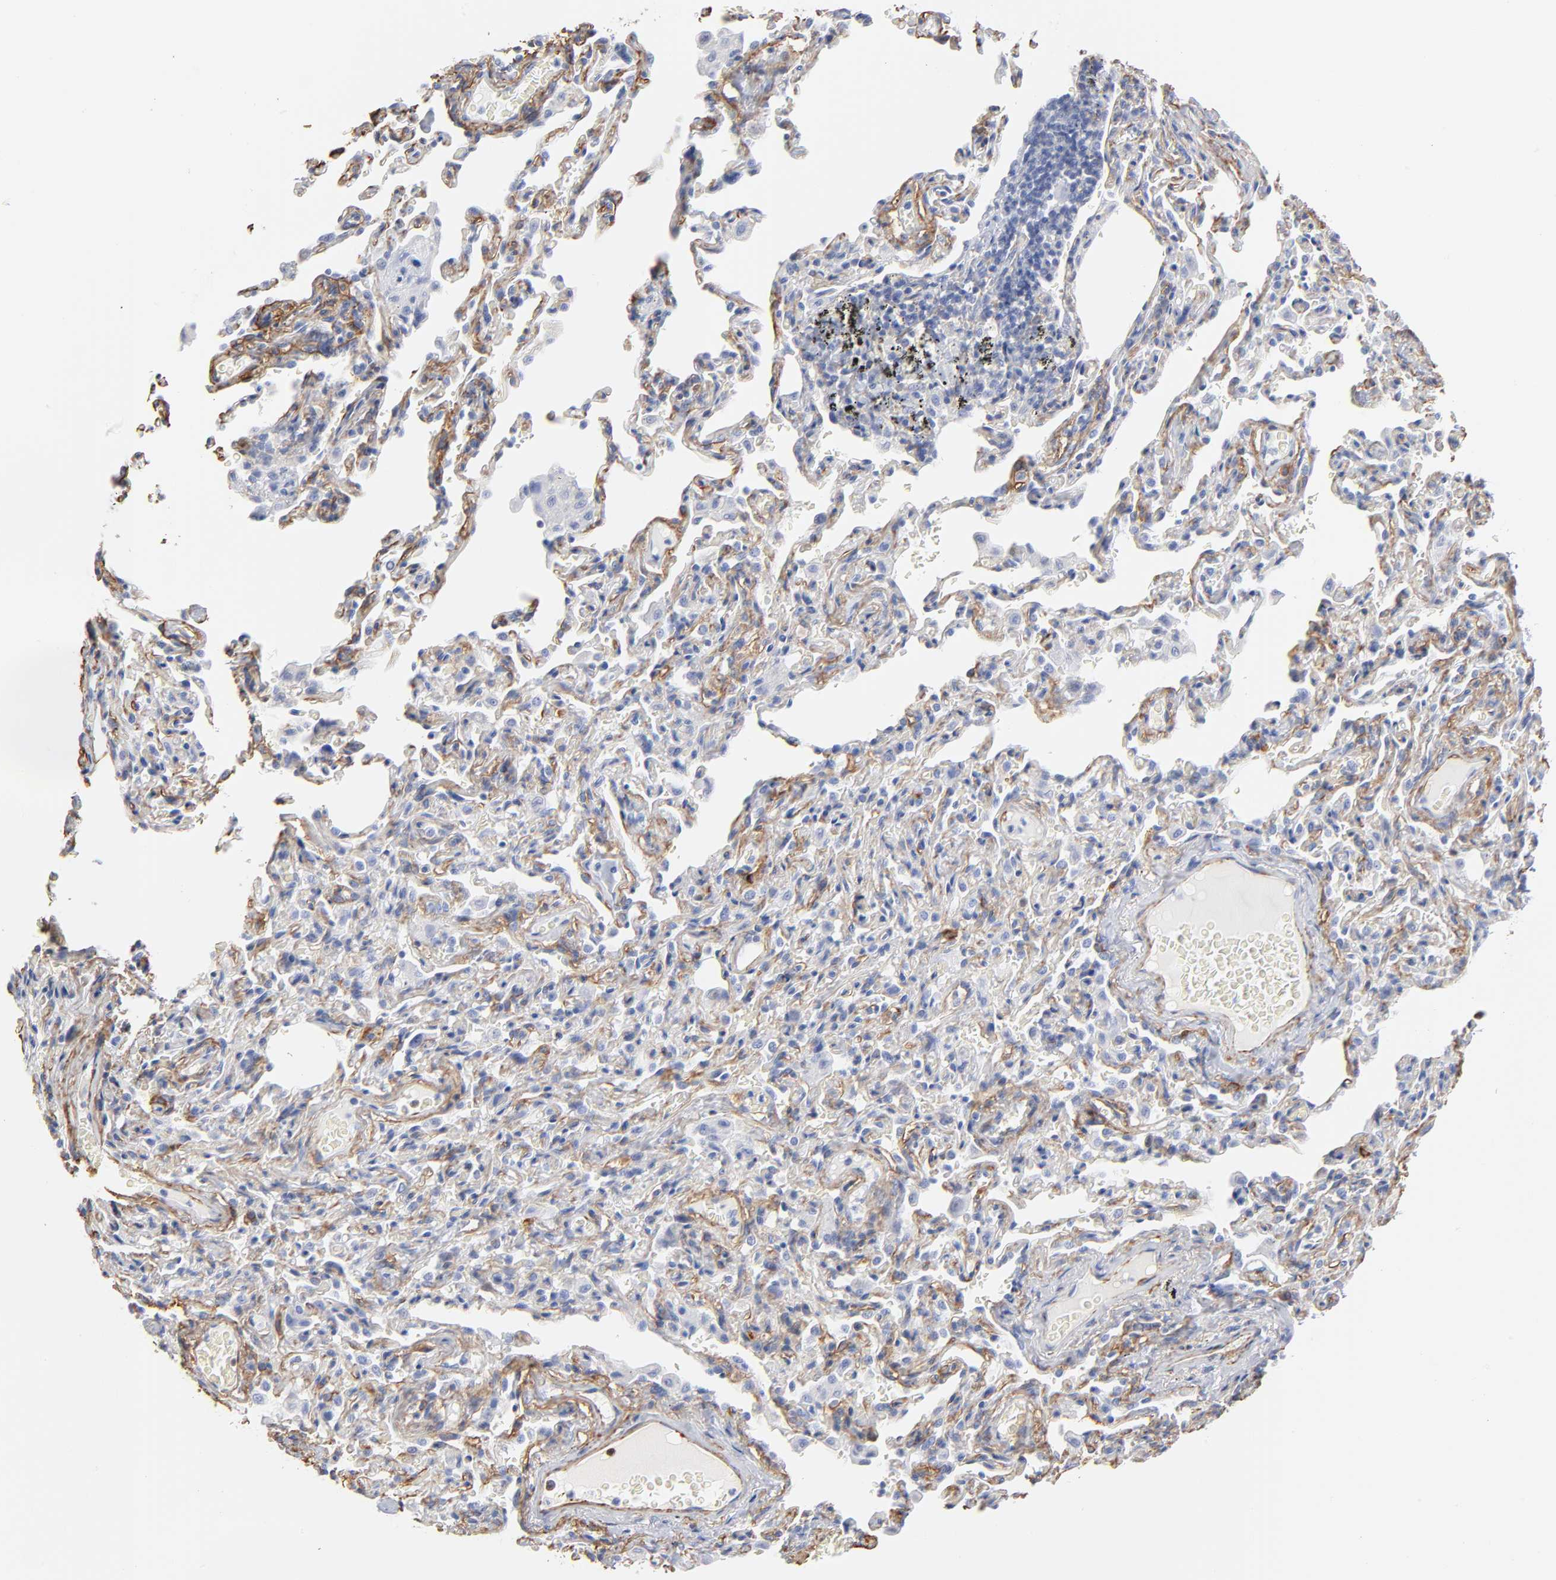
{"staining": {"intensity": "negative", "quantity": "none", "location": "none"}, "tissue": "bronchus", "cell_type": "Respiratory epithelial cells", "image_type": "normal", "snomed": [{"axis": "morphology", "description": "Normal tissue, NOS"}, {"axis": "topography", "description": "Lung"}], "caption": "This is an IHC micrograph of benign bronchus. There is no staining in respiratory epithelial cells.", "gene": "AGTR1", "patient": {"sex": "male", "age": 64}}